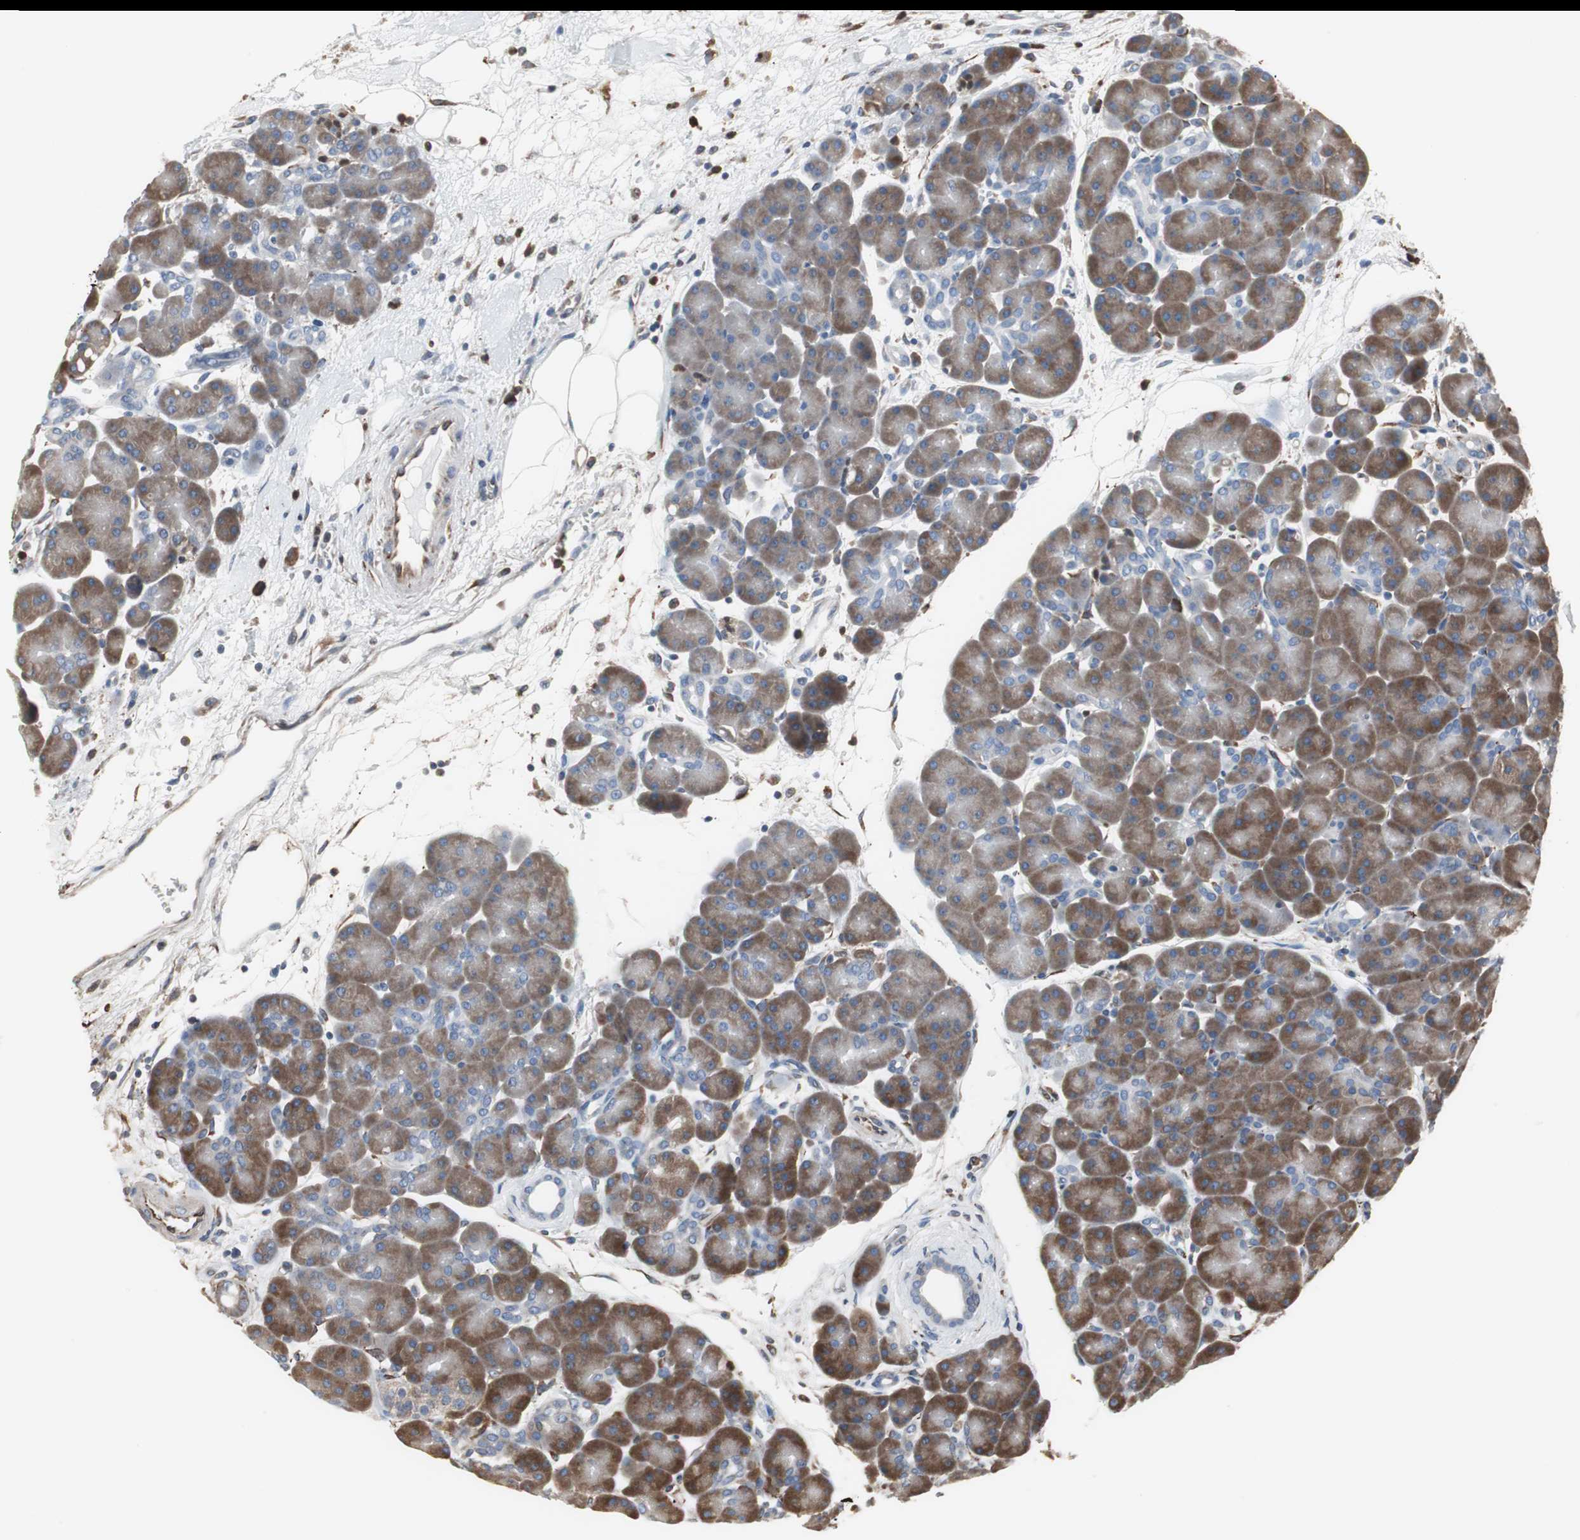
{"staining": {"intensity": "moderate", "quantity": ">75%", "location": "cytoplasmic/membranous"}, "tissue": "pancreas", "cell_type": "Exocrine glandular cells", "image_type": "normal", "snomed": [{"axis": "morphology", "description": "Normal tissue, NOS"}, {"axis": "topography", "description": "Pancreas"}], "caption": "Pancreas stained for a protein (brown) reveals moderate cytoplasmic/membranous positive expression in about >75% of exocrine glandular cells.", "gene": "CALU", "patient": {"sex": "male", "age": 66}}